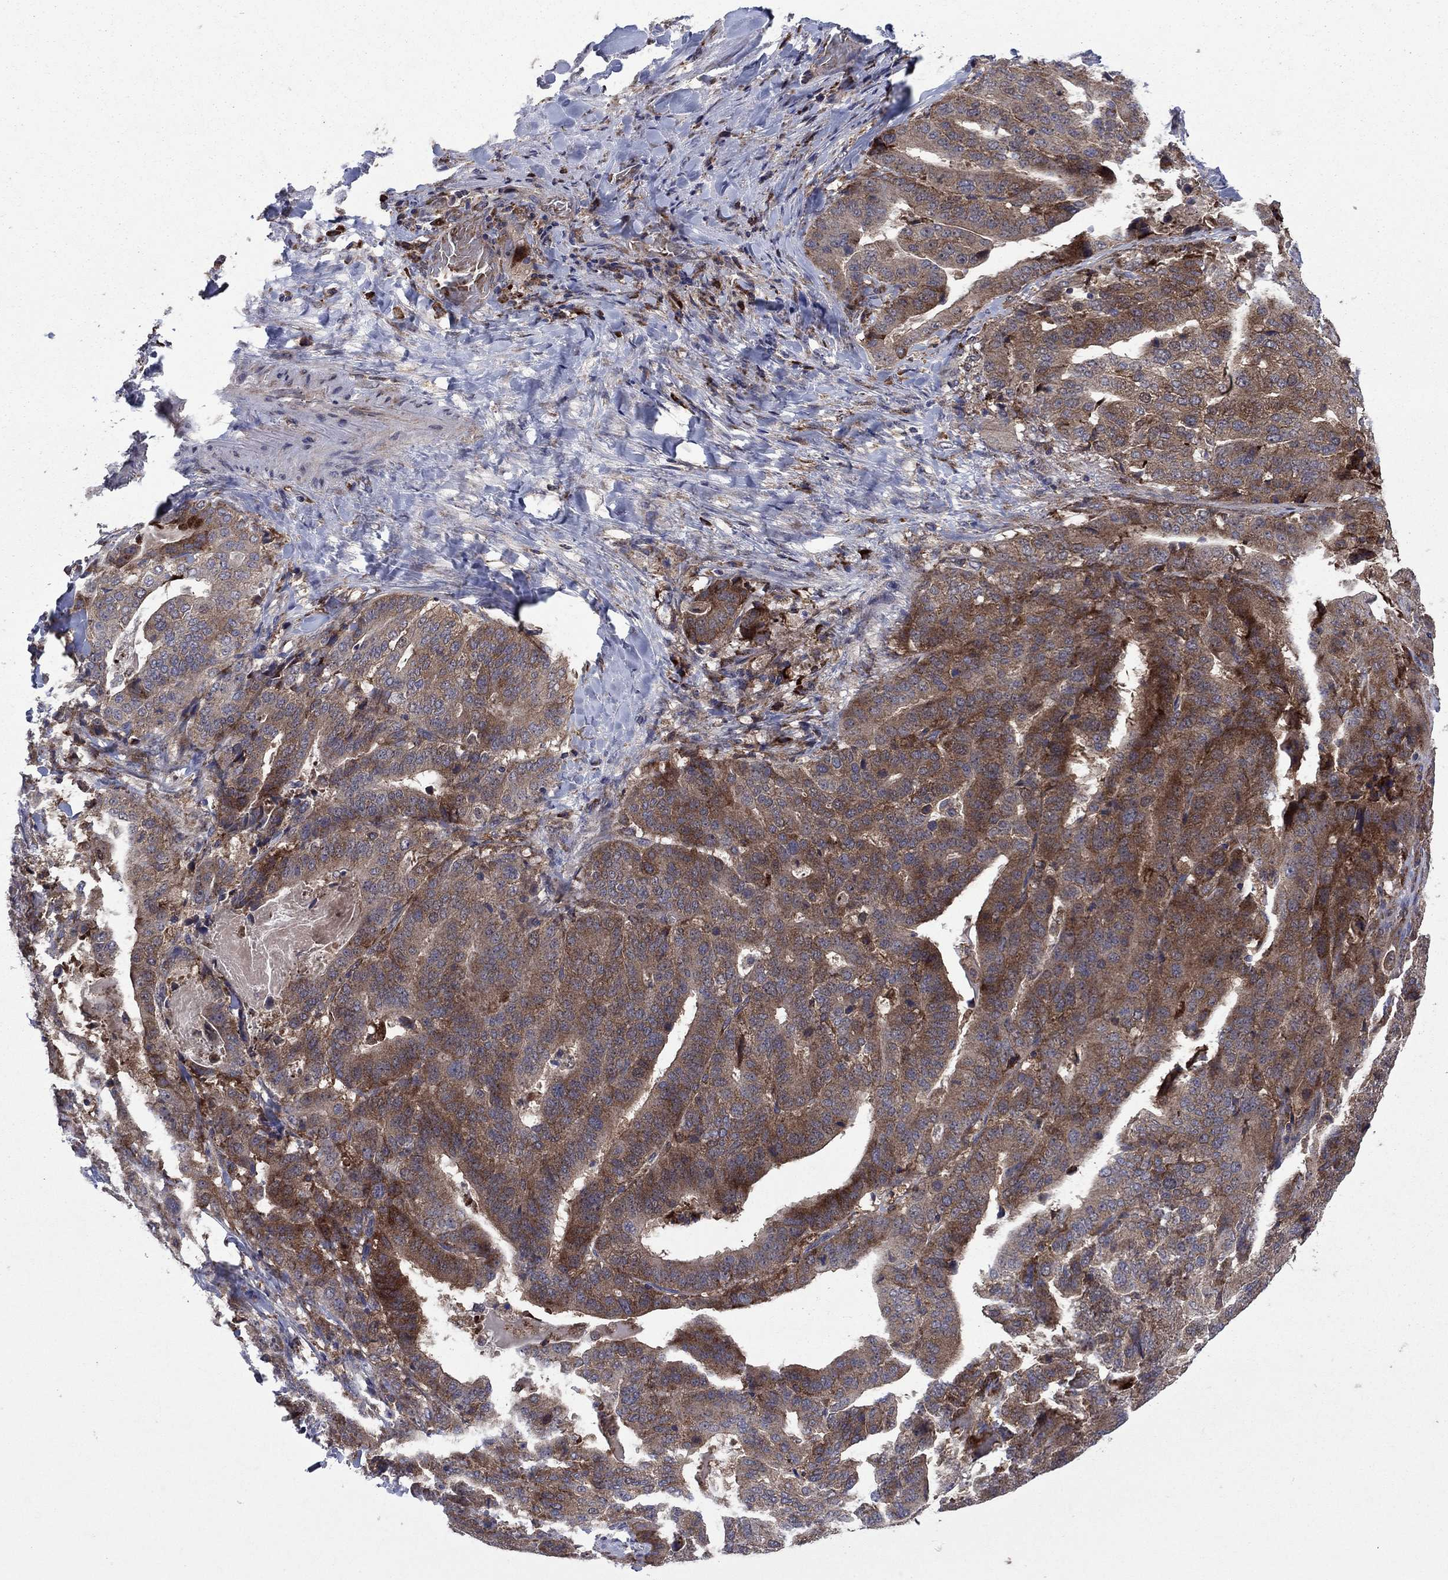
{"staining": {"intensity": "strong", "quantity": "25%-75%", "location": "cytoplasmic/membranous"}, "tissue": "stomach cancer", "cell_type": "Tumor cells", "image_type": "cancer", "snomed": [{"axis": "morphology", "description": "Adenocarcinoma, NOS"}, {"axis": "topography", "description": "Stomach"}], "caption": "A brown stain highlights strong cytoplasmic/membranous staining of a protein in adenocarcinoma (stomach) tumor cells. (IHC, brightfield microscopy, high magnification).", "gene": "MEA1", "patient": {"sex": "male", "age": 48}}